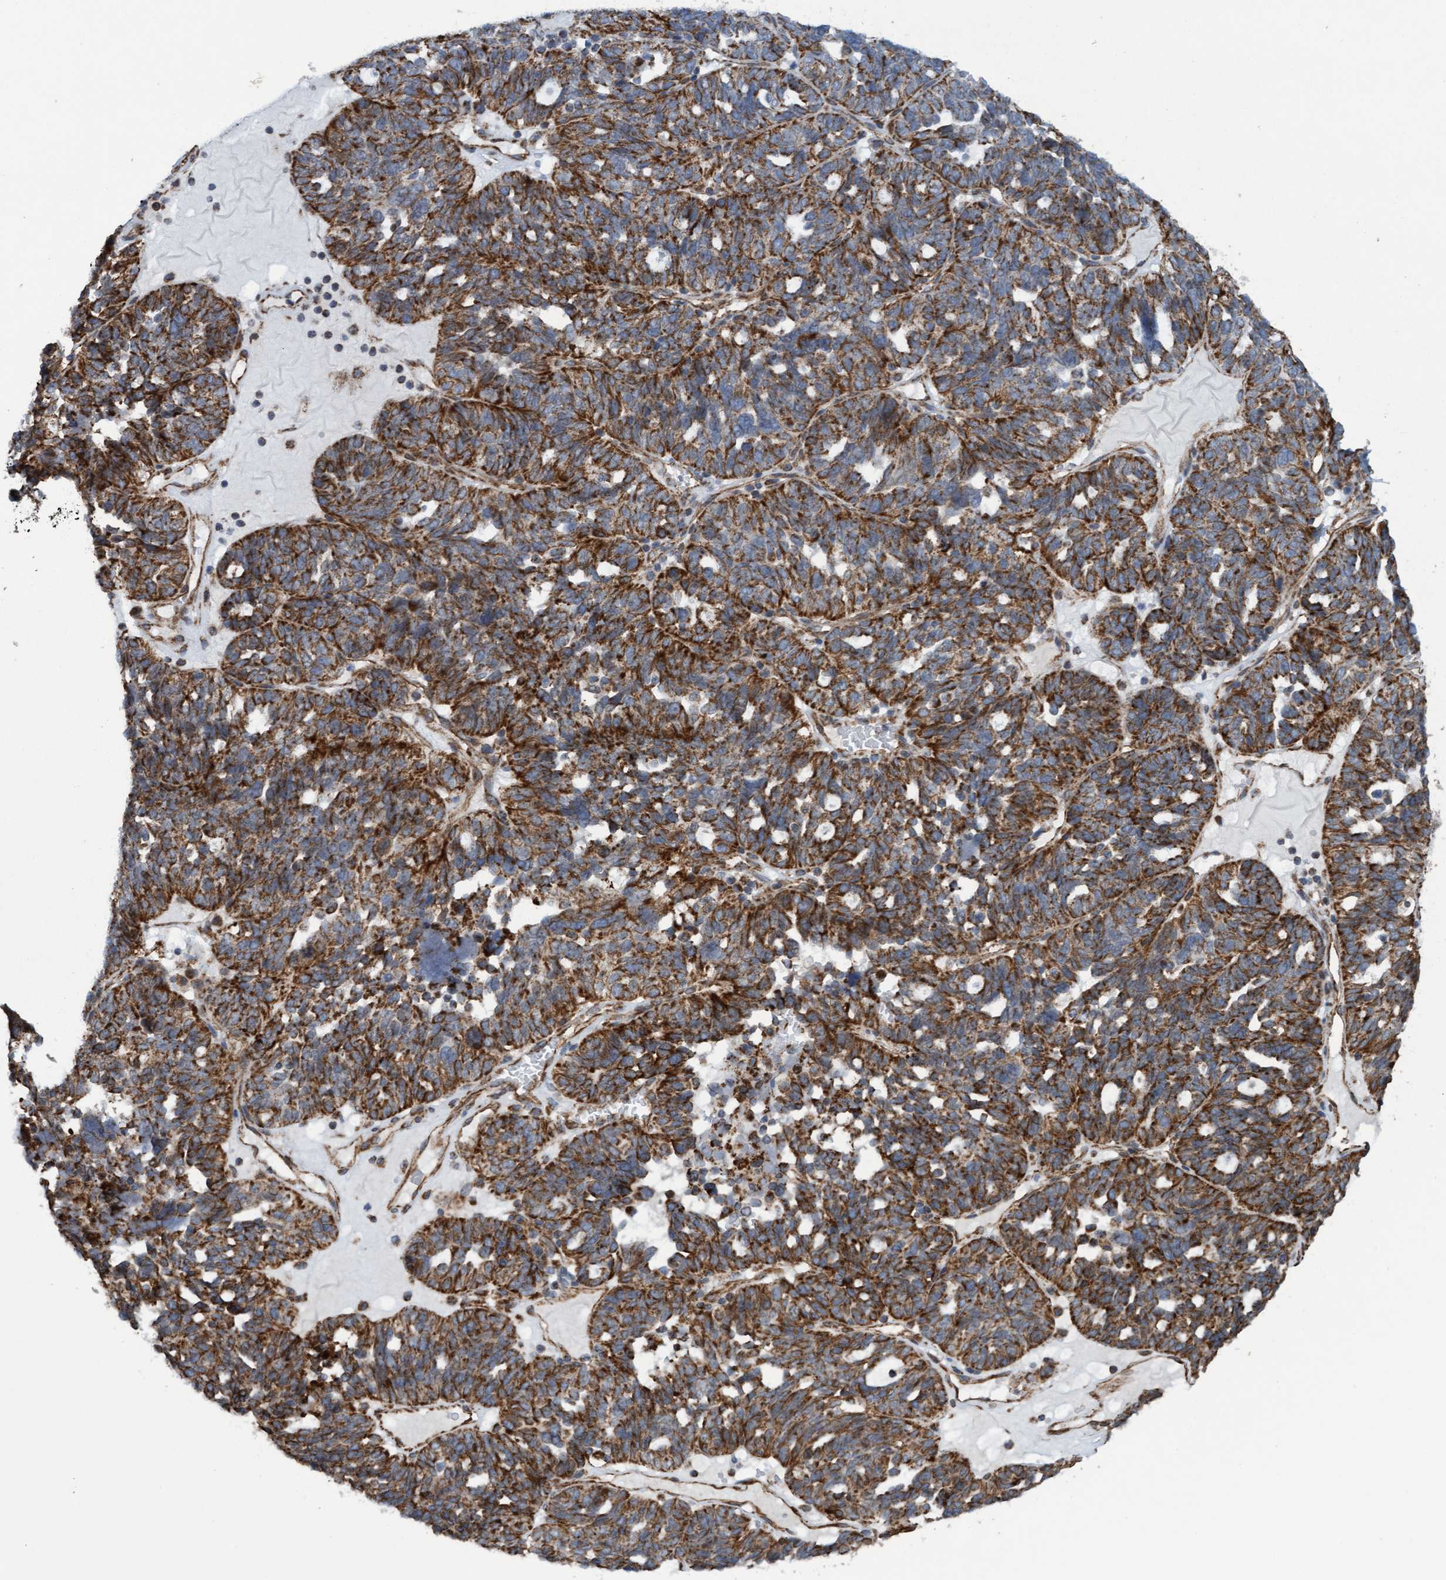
{"staining": {"intensity": "strong", "quantity": ">75%", "location": "cytoplasmic/membranous"}, "tissue": "ovarian cancer", "cell_type": "Tumor cells", "image_type": "cancer", "snomed": [{"axis": "morphology", "description": "Cystadenocarcinoma, serous, NOS"}, {"axis": "topography", "description": "Ovary"}], "caption": "Serous cystadenocarcinoma (ovarian) stained with a protein marker reveals strong staining in tumor cells.", "gene": "MRPS23", "patient": {"sex": "female", "age": 59}}